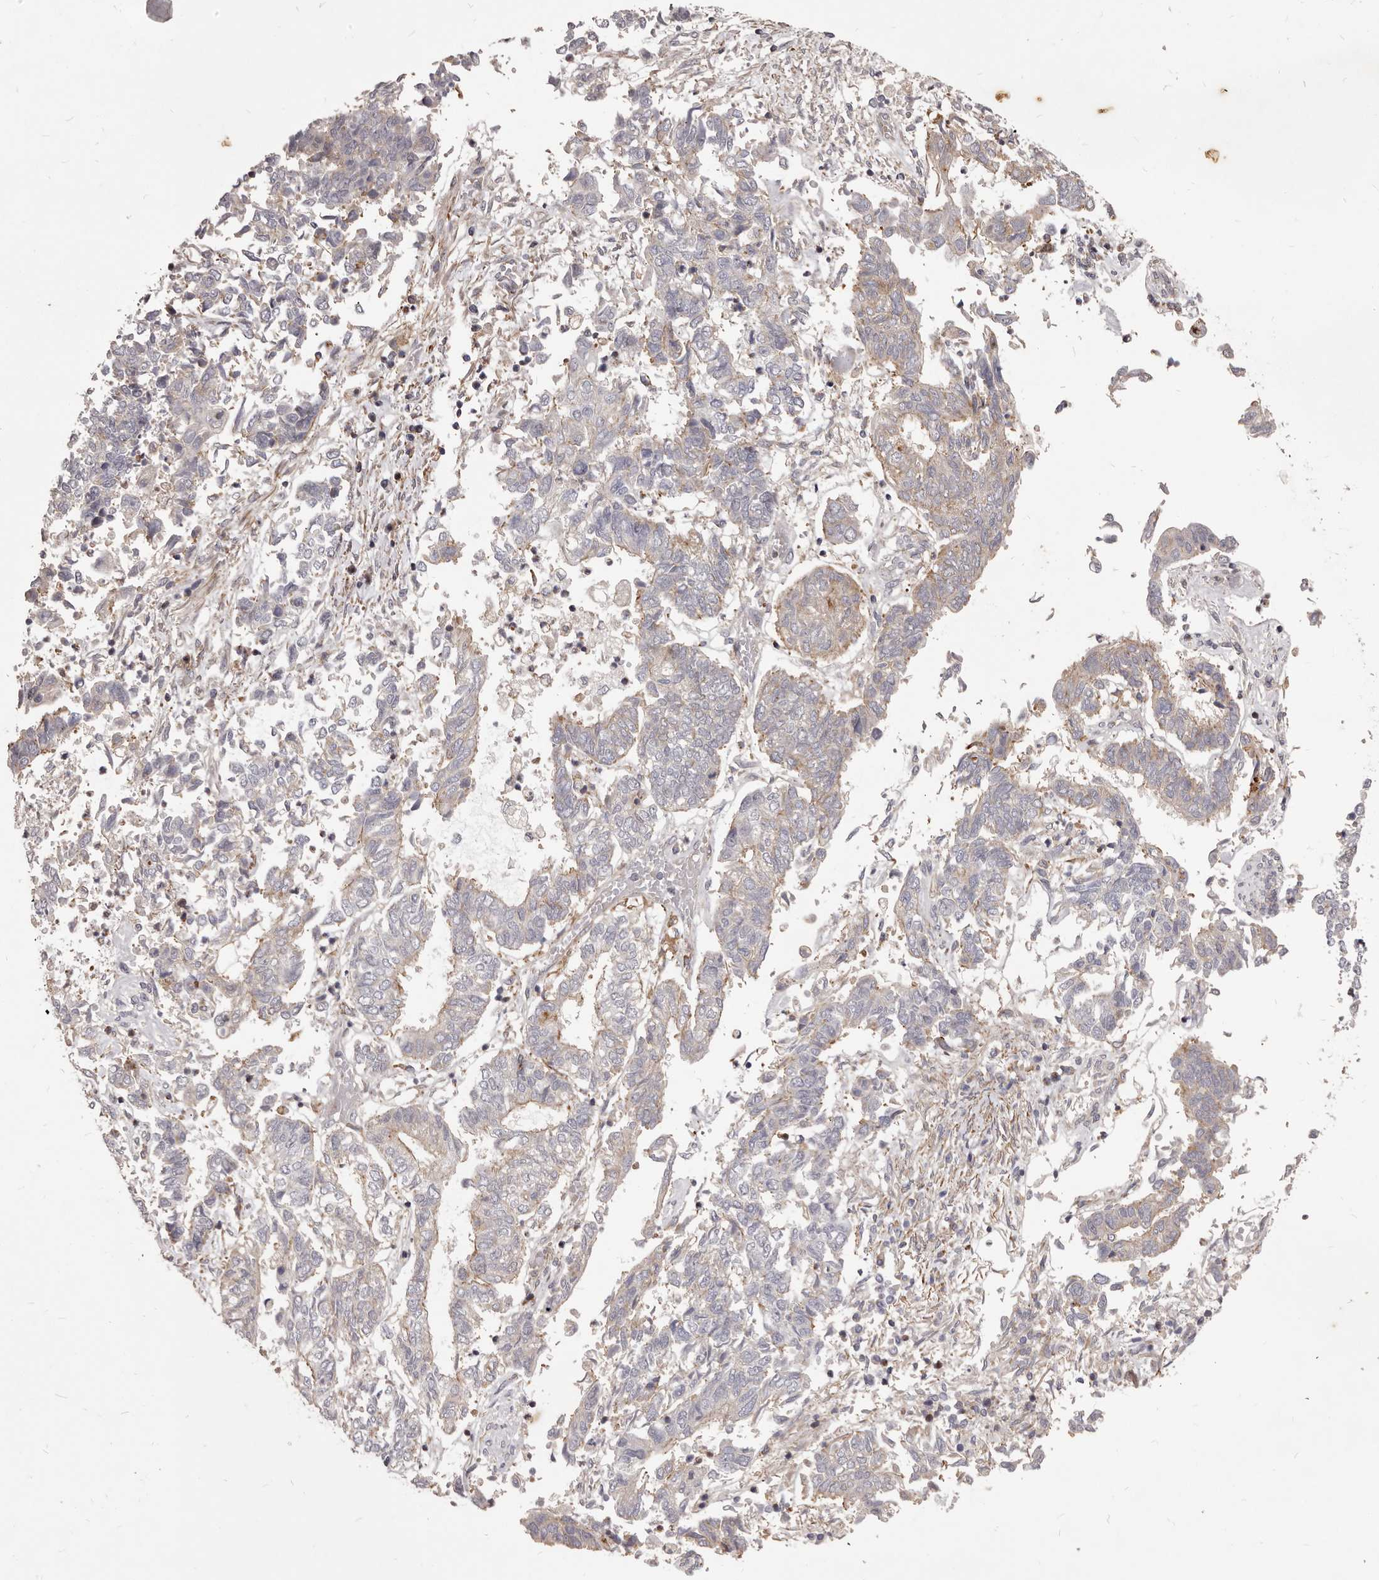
{"staining": {"intensity": "weak", "quantity": "<25%", "location": "cytoplasmic/membranous"}, "tissue": "endometrial cancer", "cell_type": "Tumor cells", "image_type": "cancer", "snomed": [{"axis": "morphology", "description": "Adenocarcinoma, NOS"}, {"axis": "topography", "description": "Endometrium"}], "caption": "There is no significant positivity in tumor cells of endometrial cancer (adenocarcinoma). (Stains: DAB (3,3'-diaminobenzidine) IHC with hematoxylin counter stain, Microscopy: brightfield microscopy at high magnification).", "gene": "ALPK1", "patient": {"sex": "female", "age": 80}}